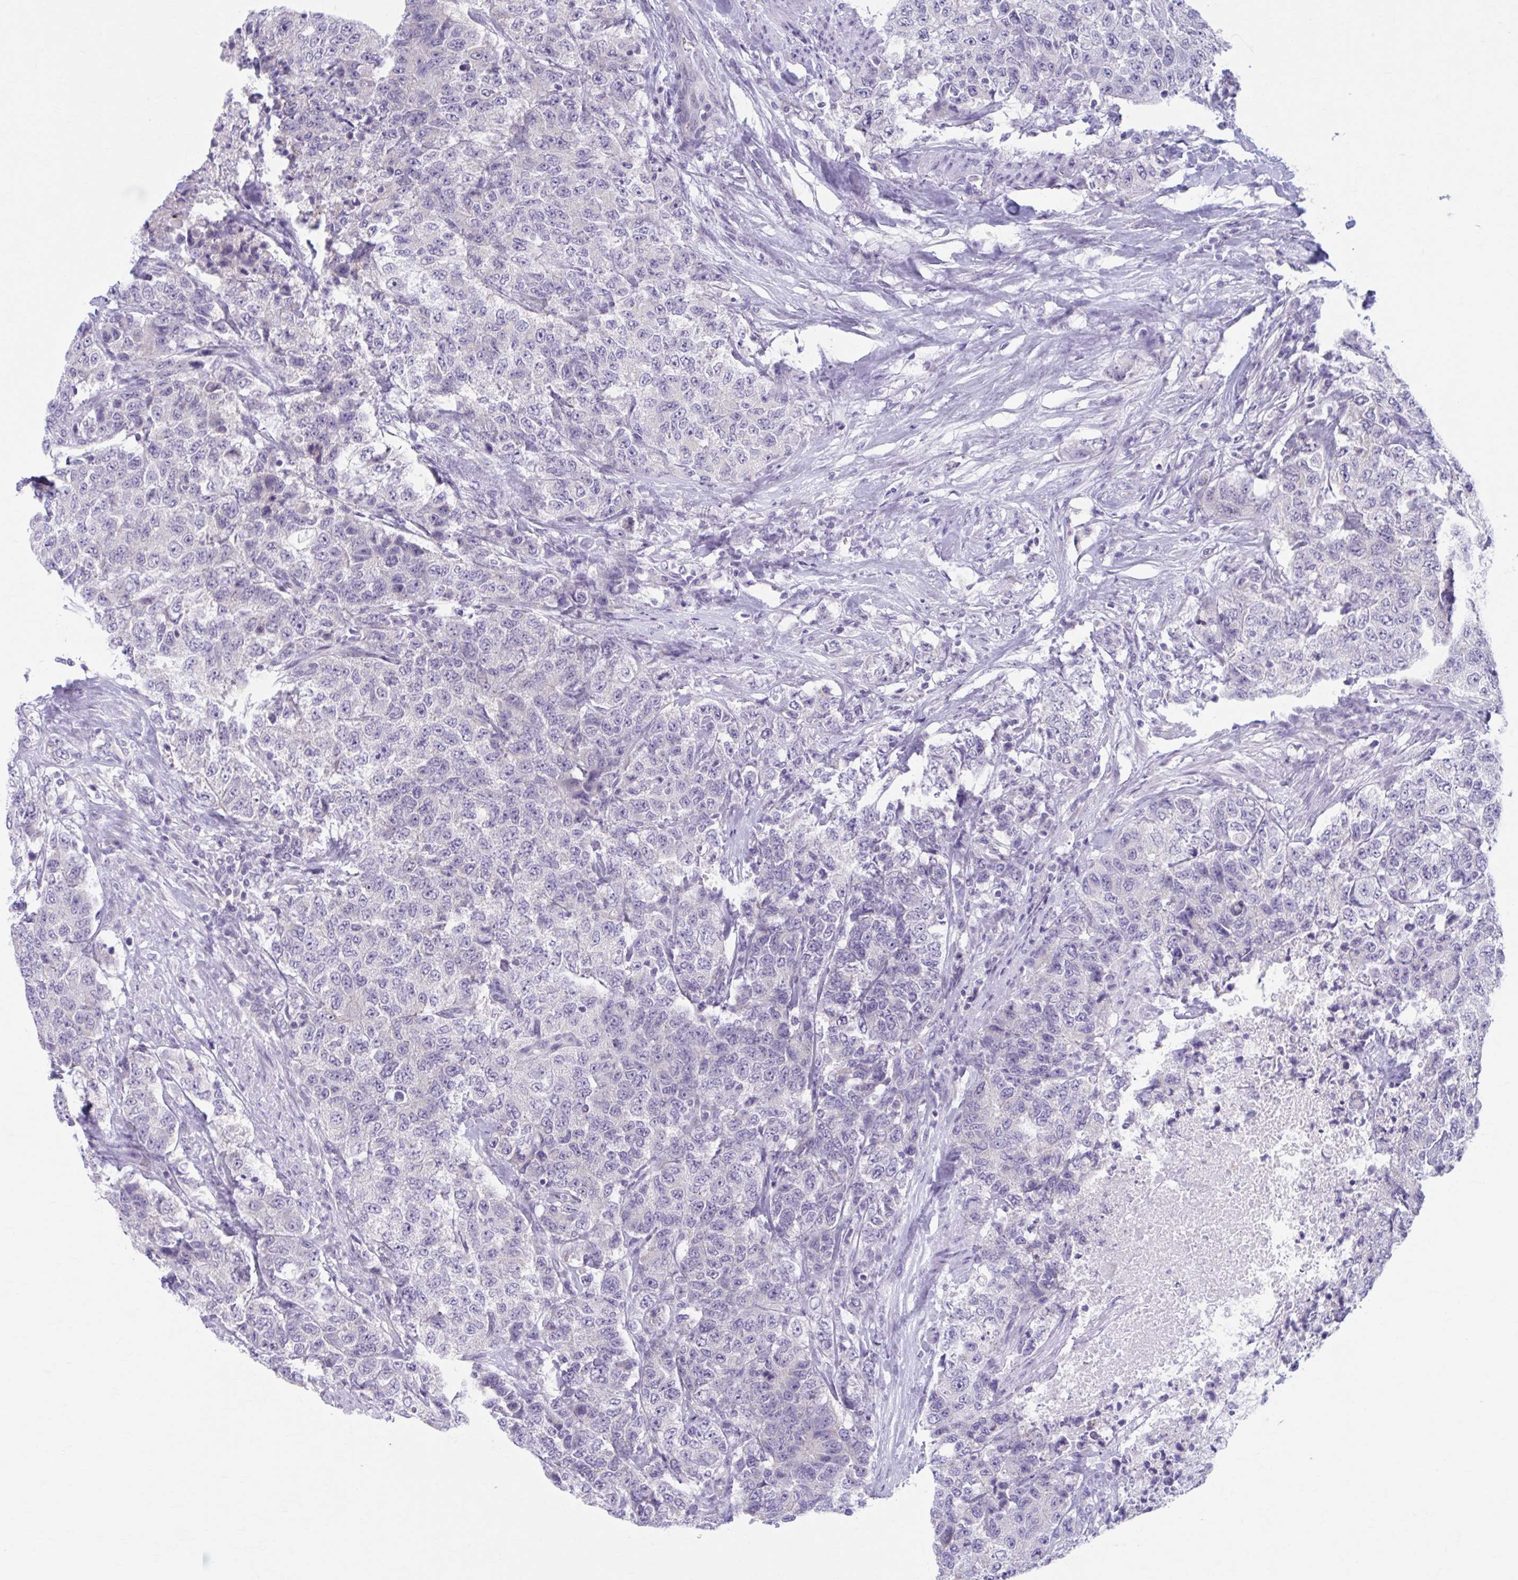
{"staining": {"intensity": "negative", "quantity": "none", "location": "none"}, "tissue": "urothelial cancer", "cell_type": "Tumor cells", "image_type": "cancer", "snomed": [{"axis": "morphology", "description": "Urothelial carcinoma, High grade"}, {"axis": "topography", "description": "Urinary bladder"}], "caption": "Protein analysis of urothelial cancer reveals no significant staining in tumor cells.", "gene": "CCDC105", "patient": {"sex": "female", "age": 78}}